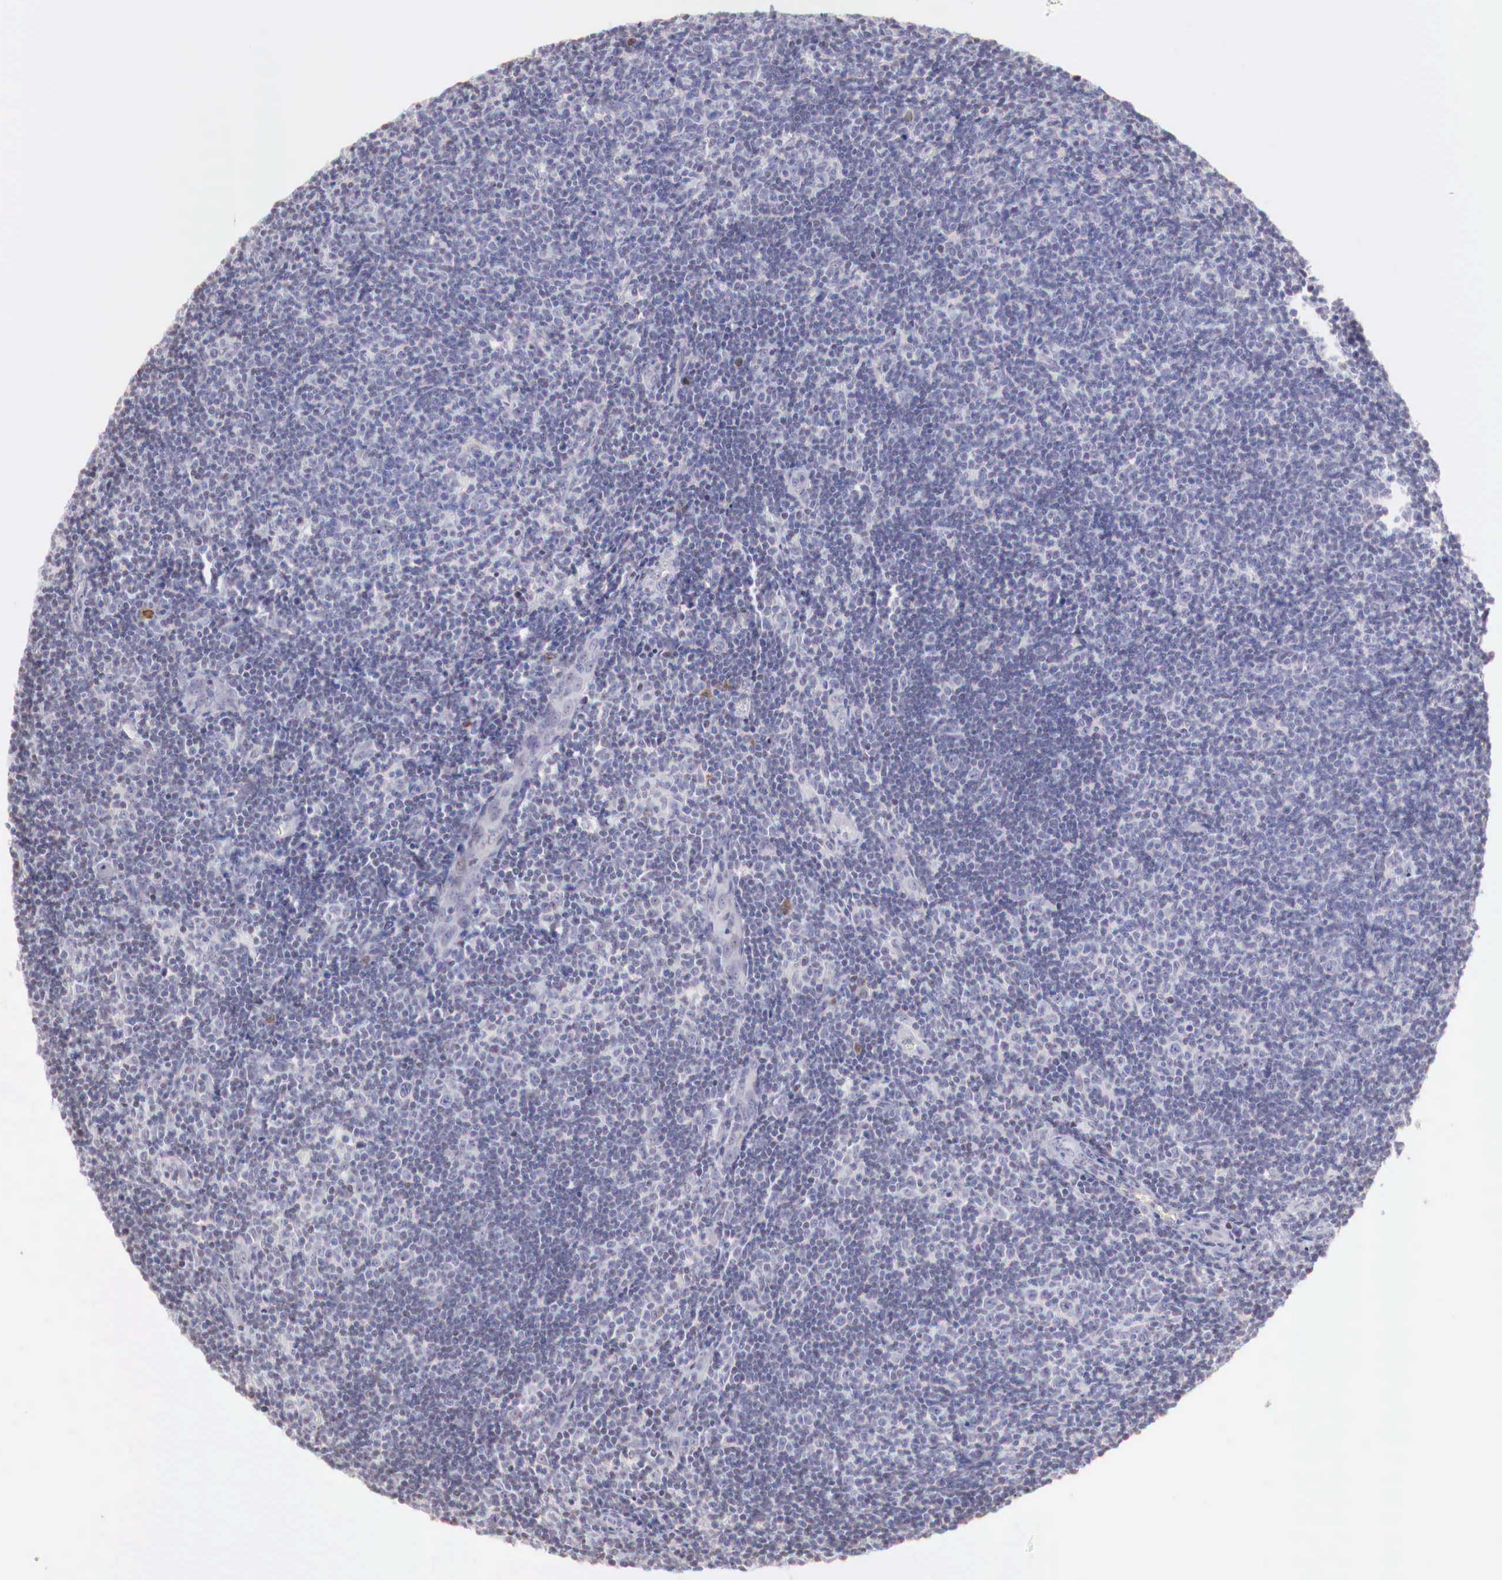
{"staining": {"intensity": "negative", "quantity": "none", "location": "none"}, "tissue": "lymphoma", "cell_type": "Tumor cells", "image_type": "cancer", "snomed": [{"axis": "morphology", "description": "Malignant lymphoma, non-Hodgkin's type, Low grade"}, {"axis": "topography", "description": "Lymph node"}], "caption": "An image of human malignant lymphoma, non-Hodgkin's type (low-grade) is negative for staining in tumor cells.", "gene": "XPNPEP2", "patient": {"sex": "male", "age": 49}}